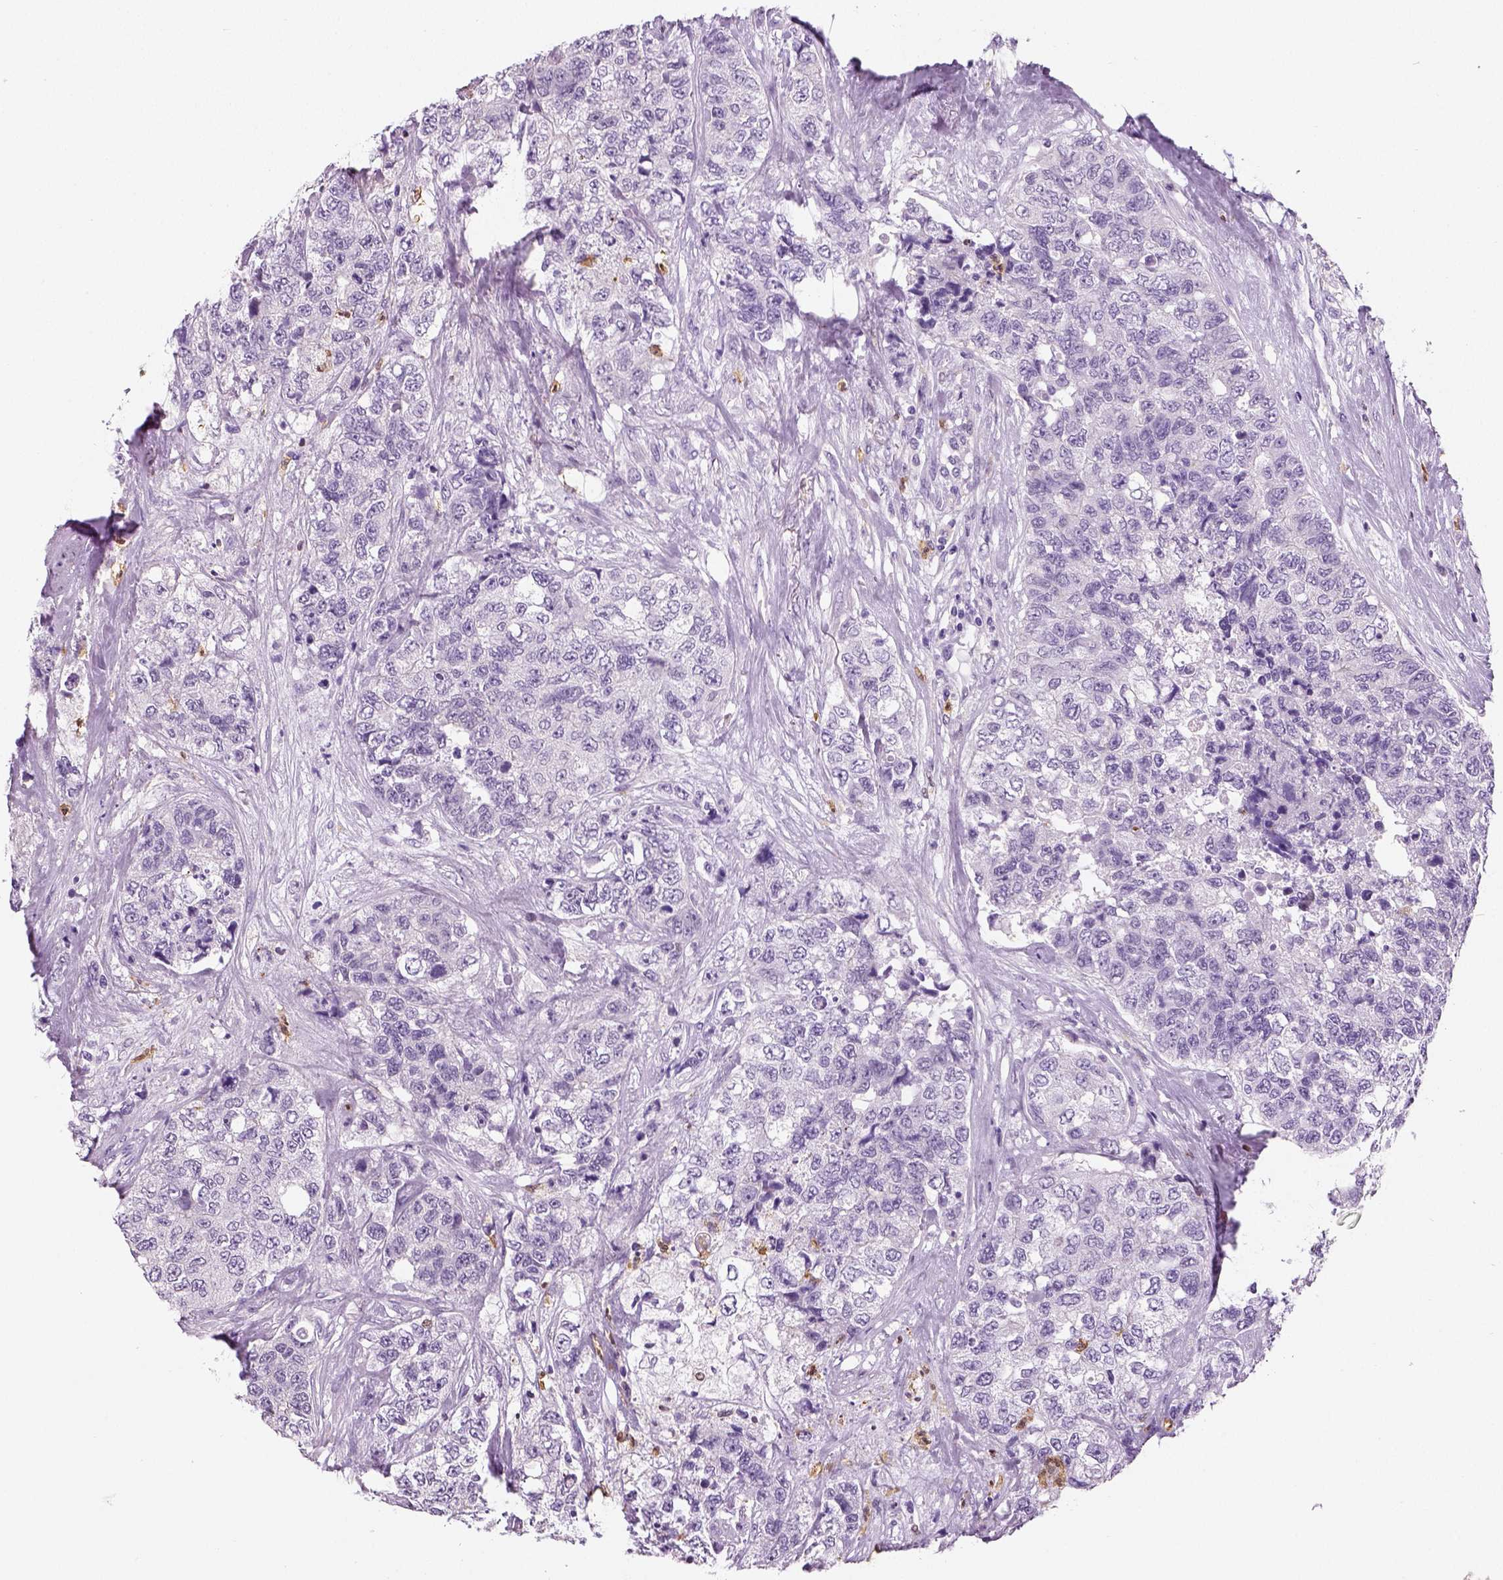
{"staining": {"intensity": "negative", "quantity": "none", "location": "none"}, "tissue": "urothelial cancer", "cell_type": "Tumor cells", "image_type": "cancer", "snomed": [{"axis": "morphology", "description": "Urothelial carcinoma, High grade"}, {"axis": "topography", "description": "Urinary bladder"}], "caption": "IHC of human urothelial cancer displays no positivity in tumor cells.", "gene": "NECAB2", "patient": {"sex": "female", "age": 78}}